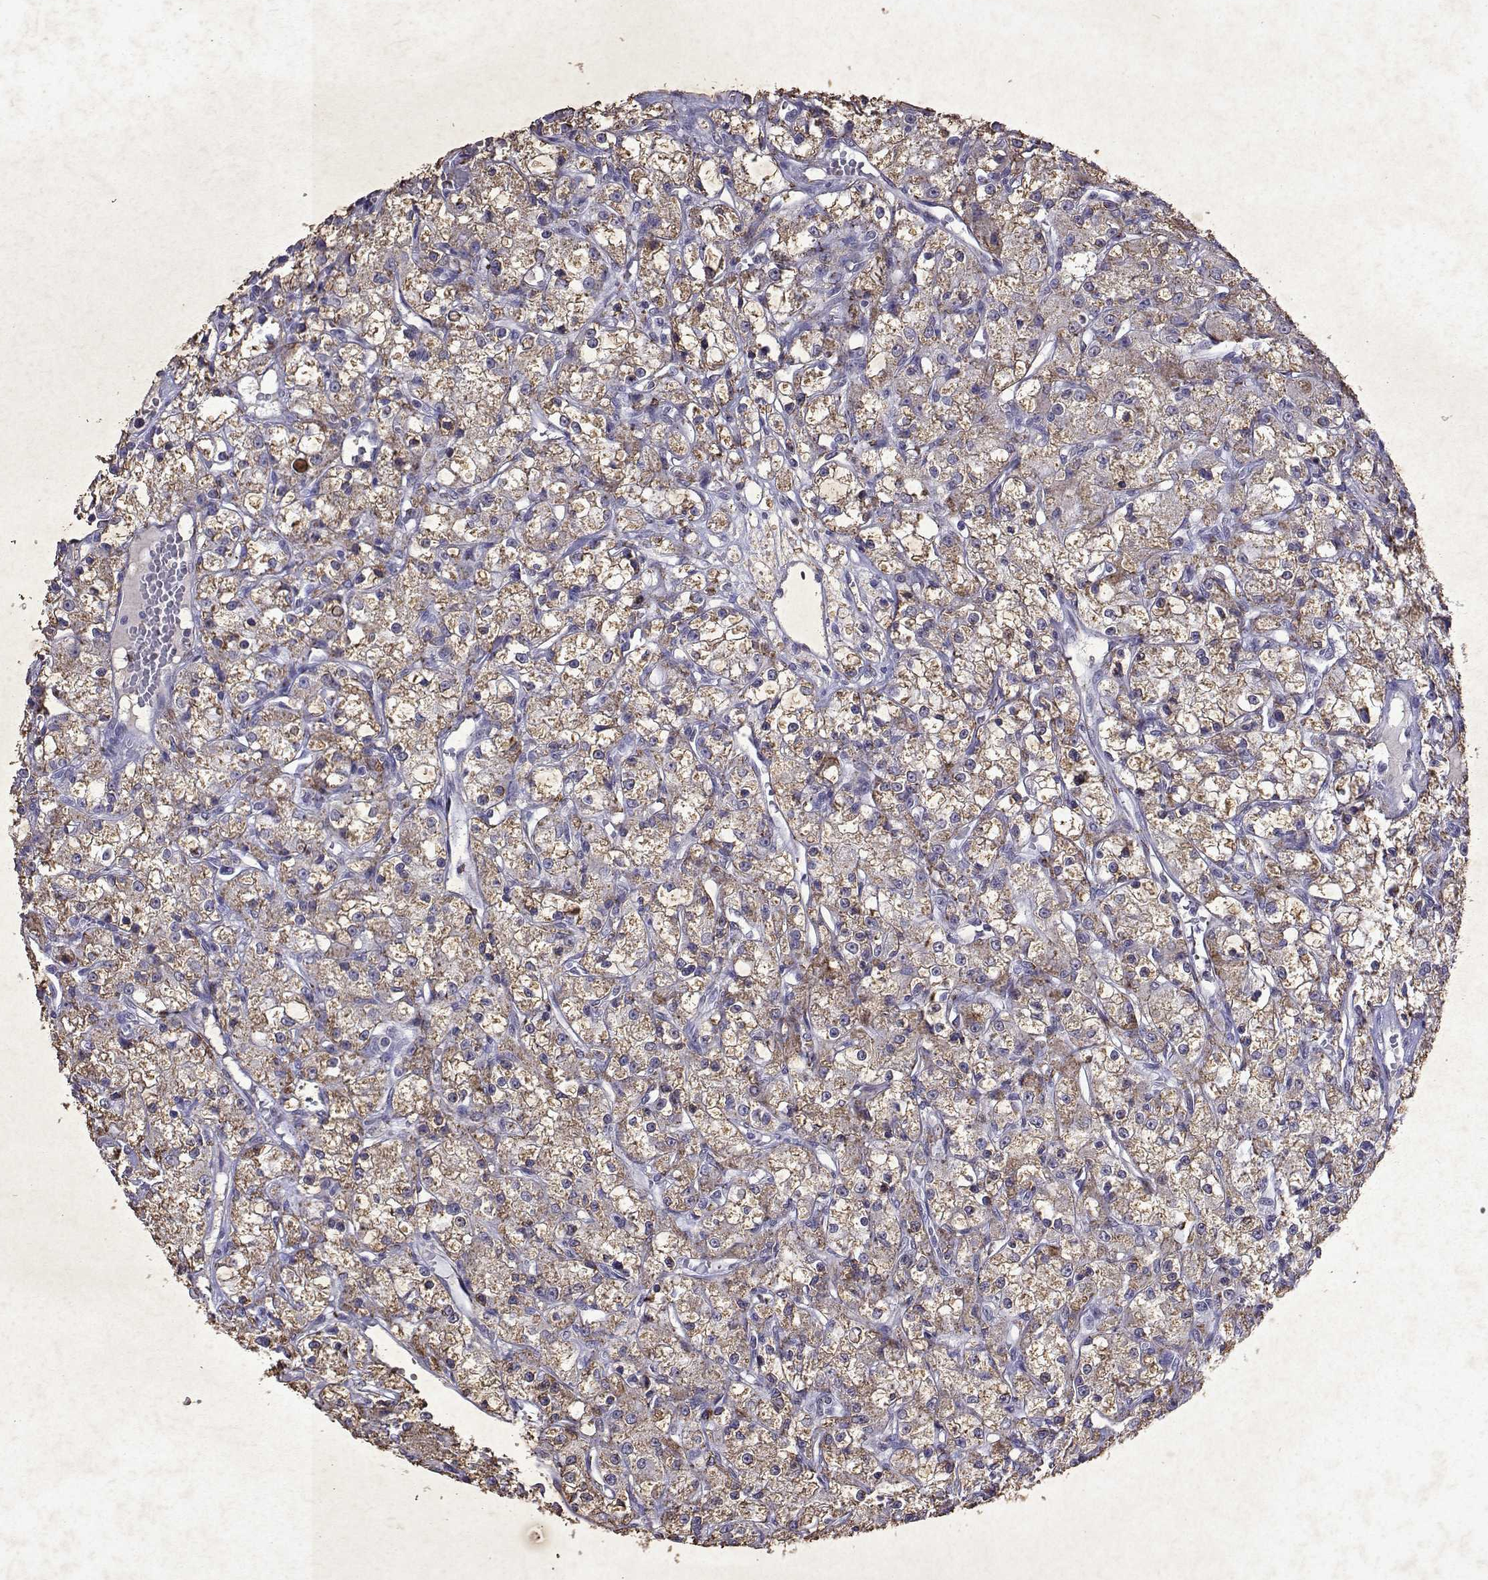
{"staining": {"intensity": "moderate", "quantity": ">75%", "location": "cytoplasmic/membranous"}, "tissue": "renal cancer", "cell_type": "Tumor cells", "image_type": "cancer", "snomed": [{"axis": "morphology", "description": "Adenocarcinoma, NOS"}, {"axis": "topography", "description": "Kidney"}], "caption": "Human renal cancer (adenocarcinoma) stained with a protein marker demonstrates moderate staining in tumor cells.", "gene": "DUSP28", "patient": {"sex": "female", "age": 59}}